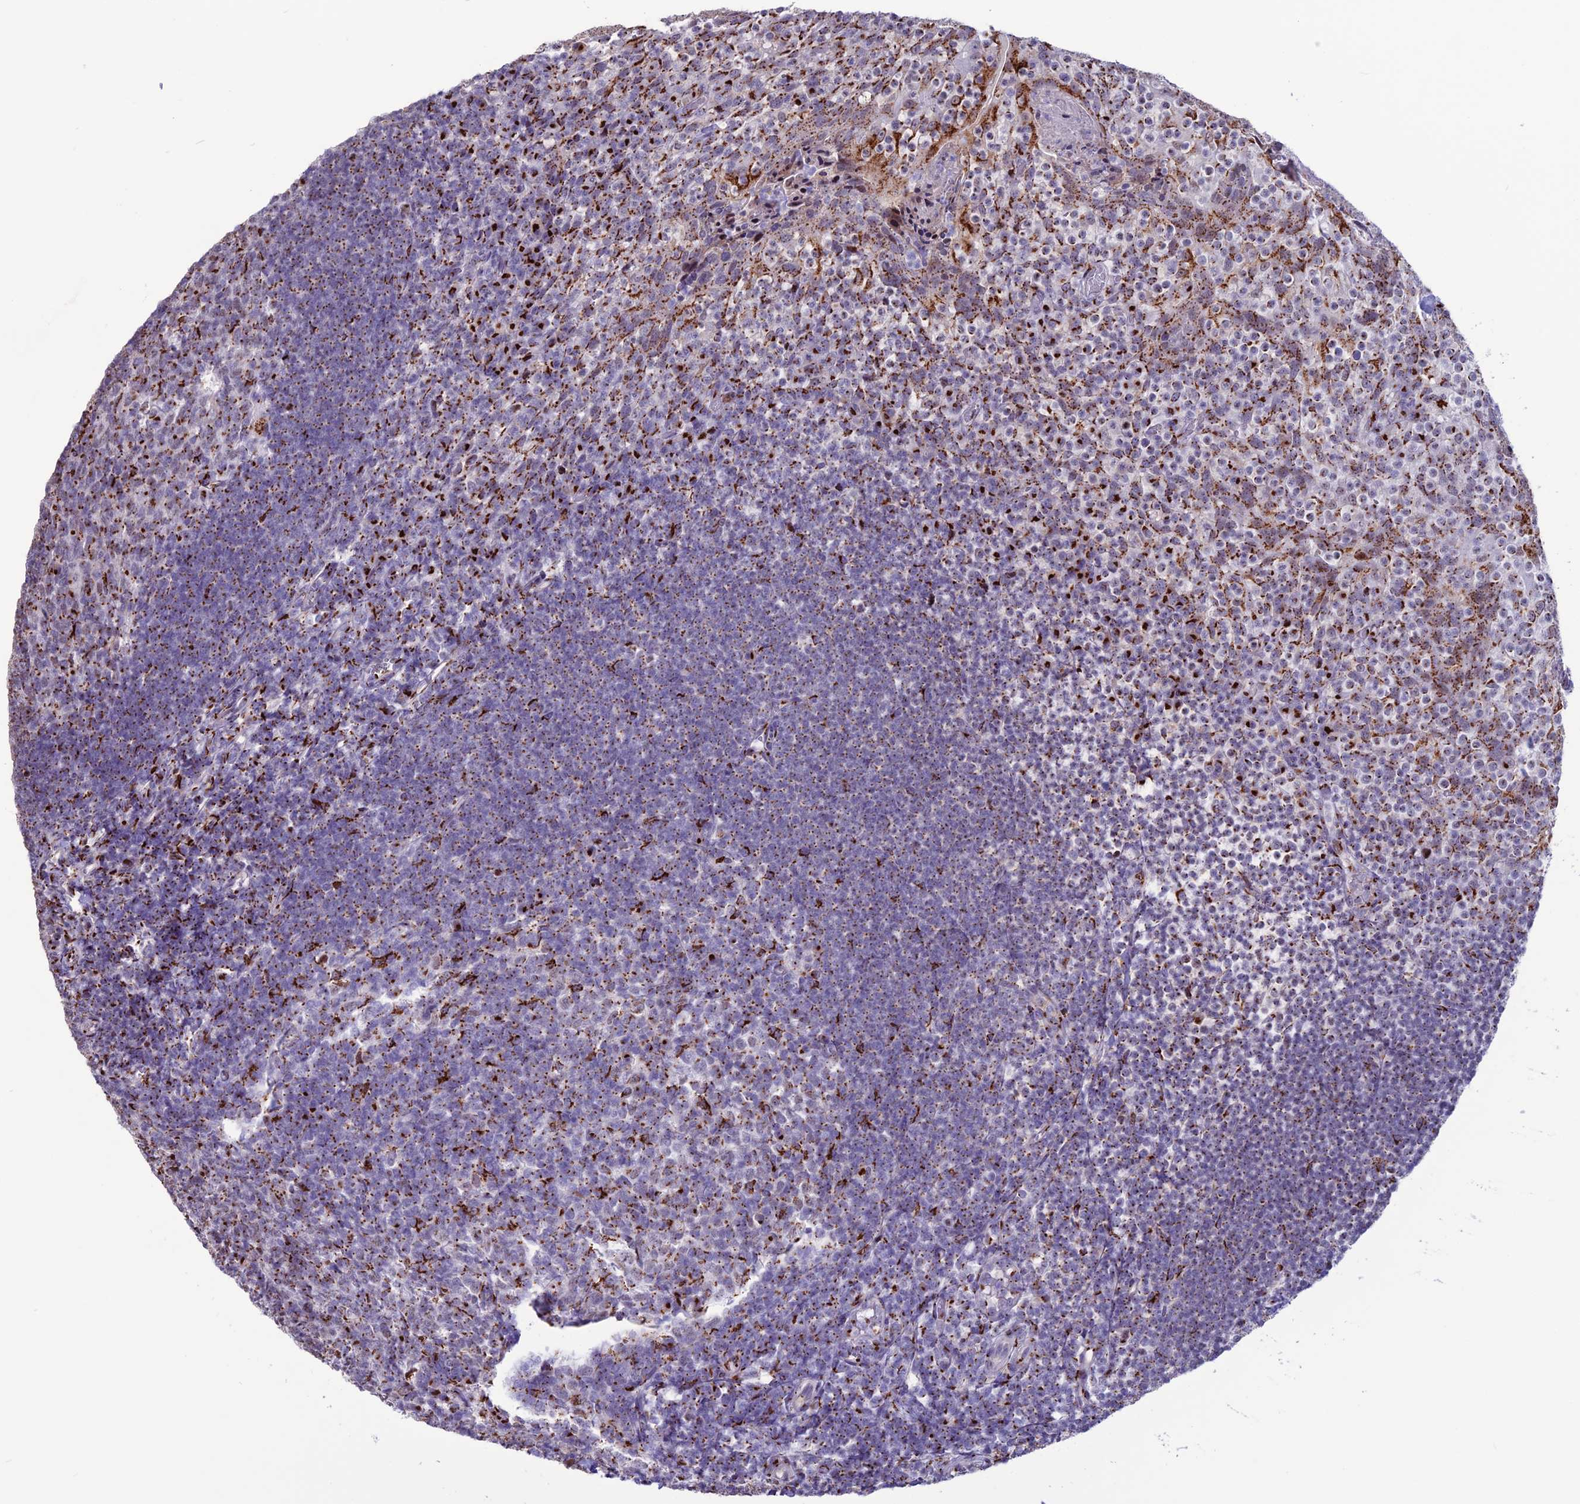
{"staining": {"intensity": "strong", "quantity": "25%-75%", "location": "cytoplasmic/membranous"}, "tissue": "tonsil", "cell_type": "Germinal center cells", "image_type": "normal", "snomed": [{"axis": "morphology", "description": "Normal tissue, NOS"}, {"axis": "topography", "description": "Tonsil"}], "caption": "DAB immunohistochemical staining of normal tonsil displays strong cytoplasmic/membranous protein staining in approximately 25%-75% of germinal center cells.", "gene": "PLEKHA4", "patient": {"sex": "female", "age": 10}}